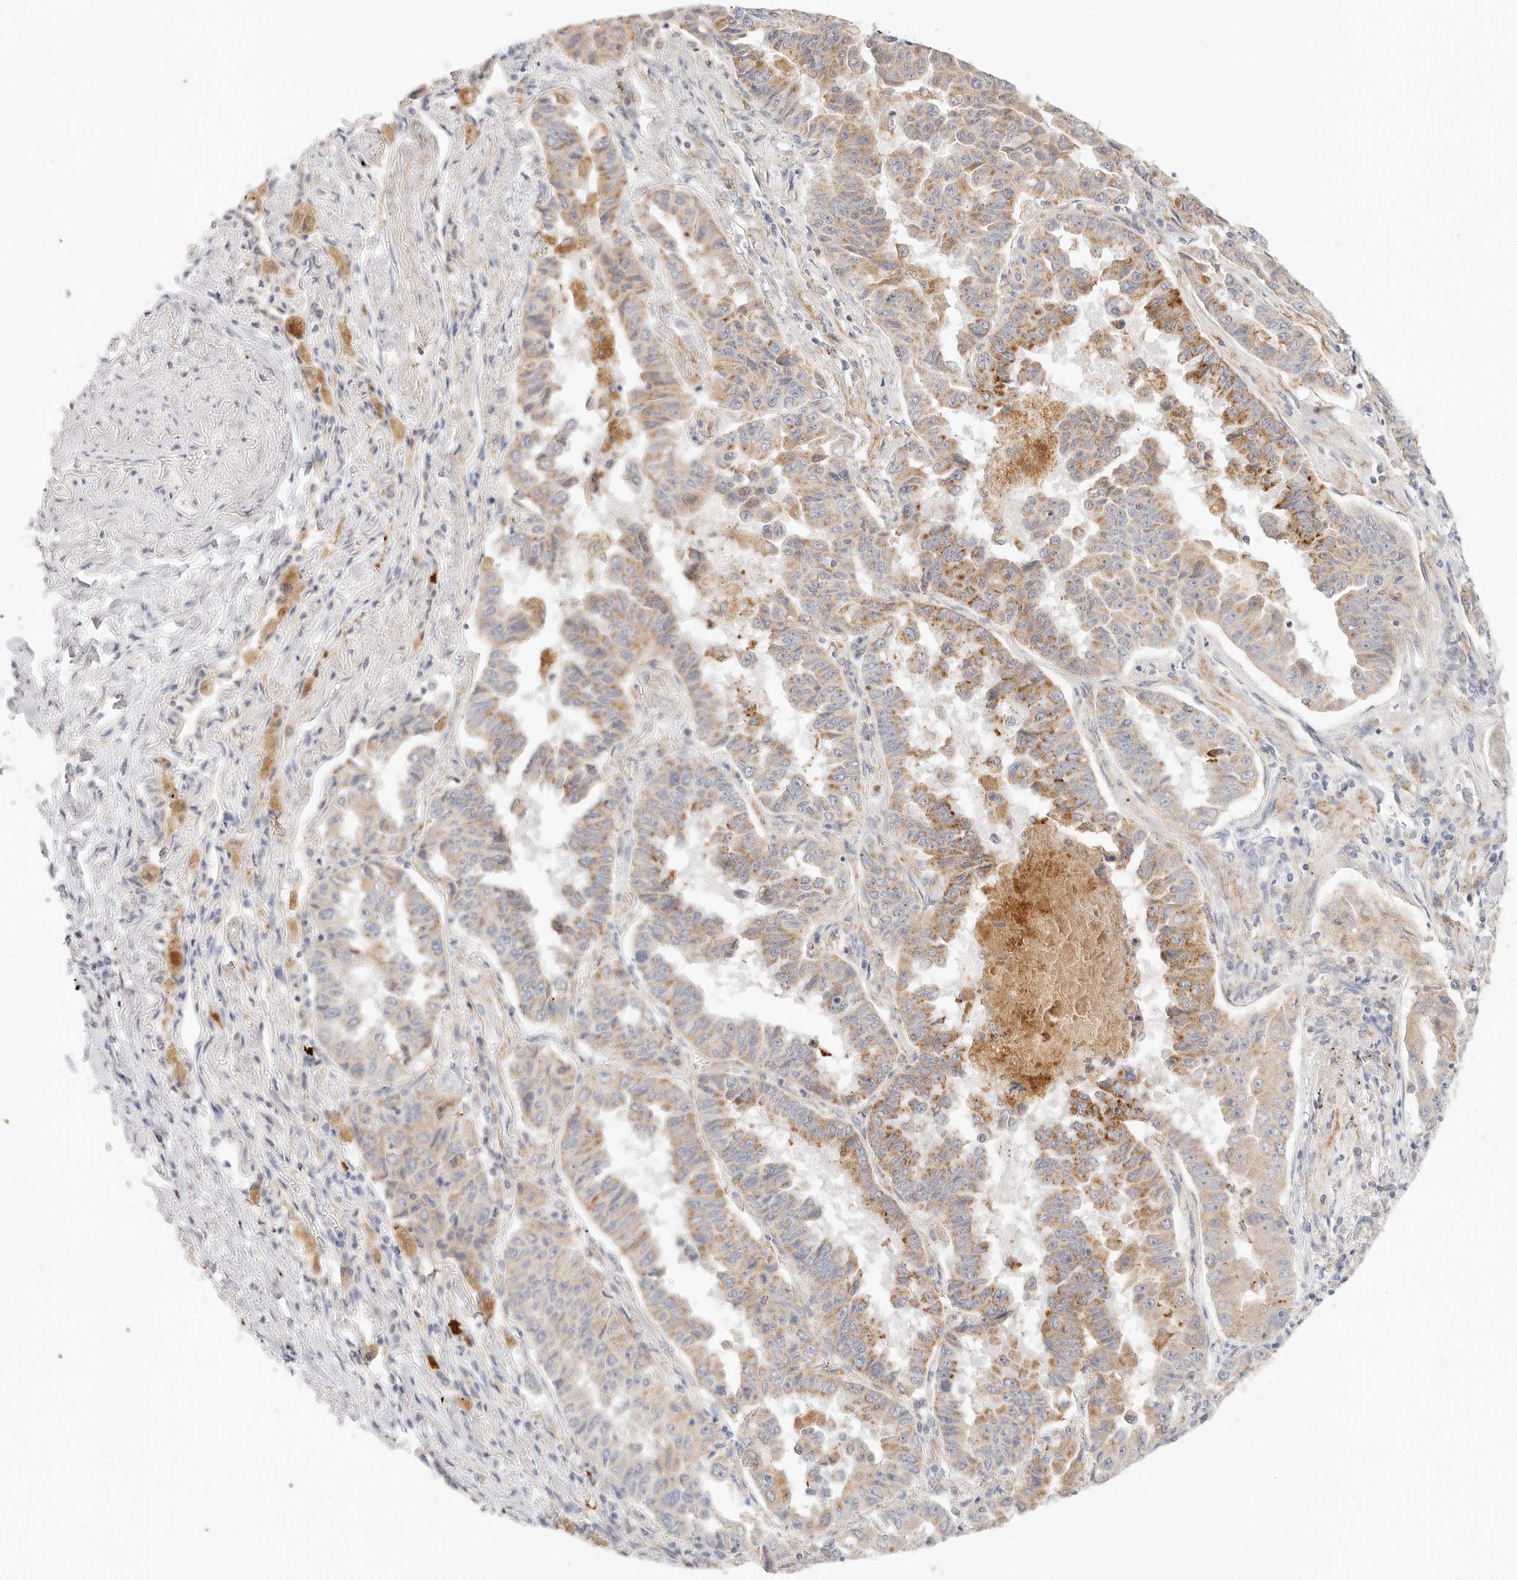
{"staining": {"intensity": "moderate", "quantity": ">75%", "location": "cytoplasmic/membranous"}, "tissue": "lung cancer", "cell_type": "Tumor cells", "image_type": "cancer", "snomed": [{"axis": "morphology", "description": "Adenocarcinoma, NOS"}, {"axis": "topography", "description": "Lung"}], "caption": "Immunohistochemical staining of lung adenocarcinoma exhibits medium levels of moderate cytoplasmic/membranous positivity in about >75% of tumor cells.", "gene": "ACOX1", "patient": {"sex": "female", "age": 51}}